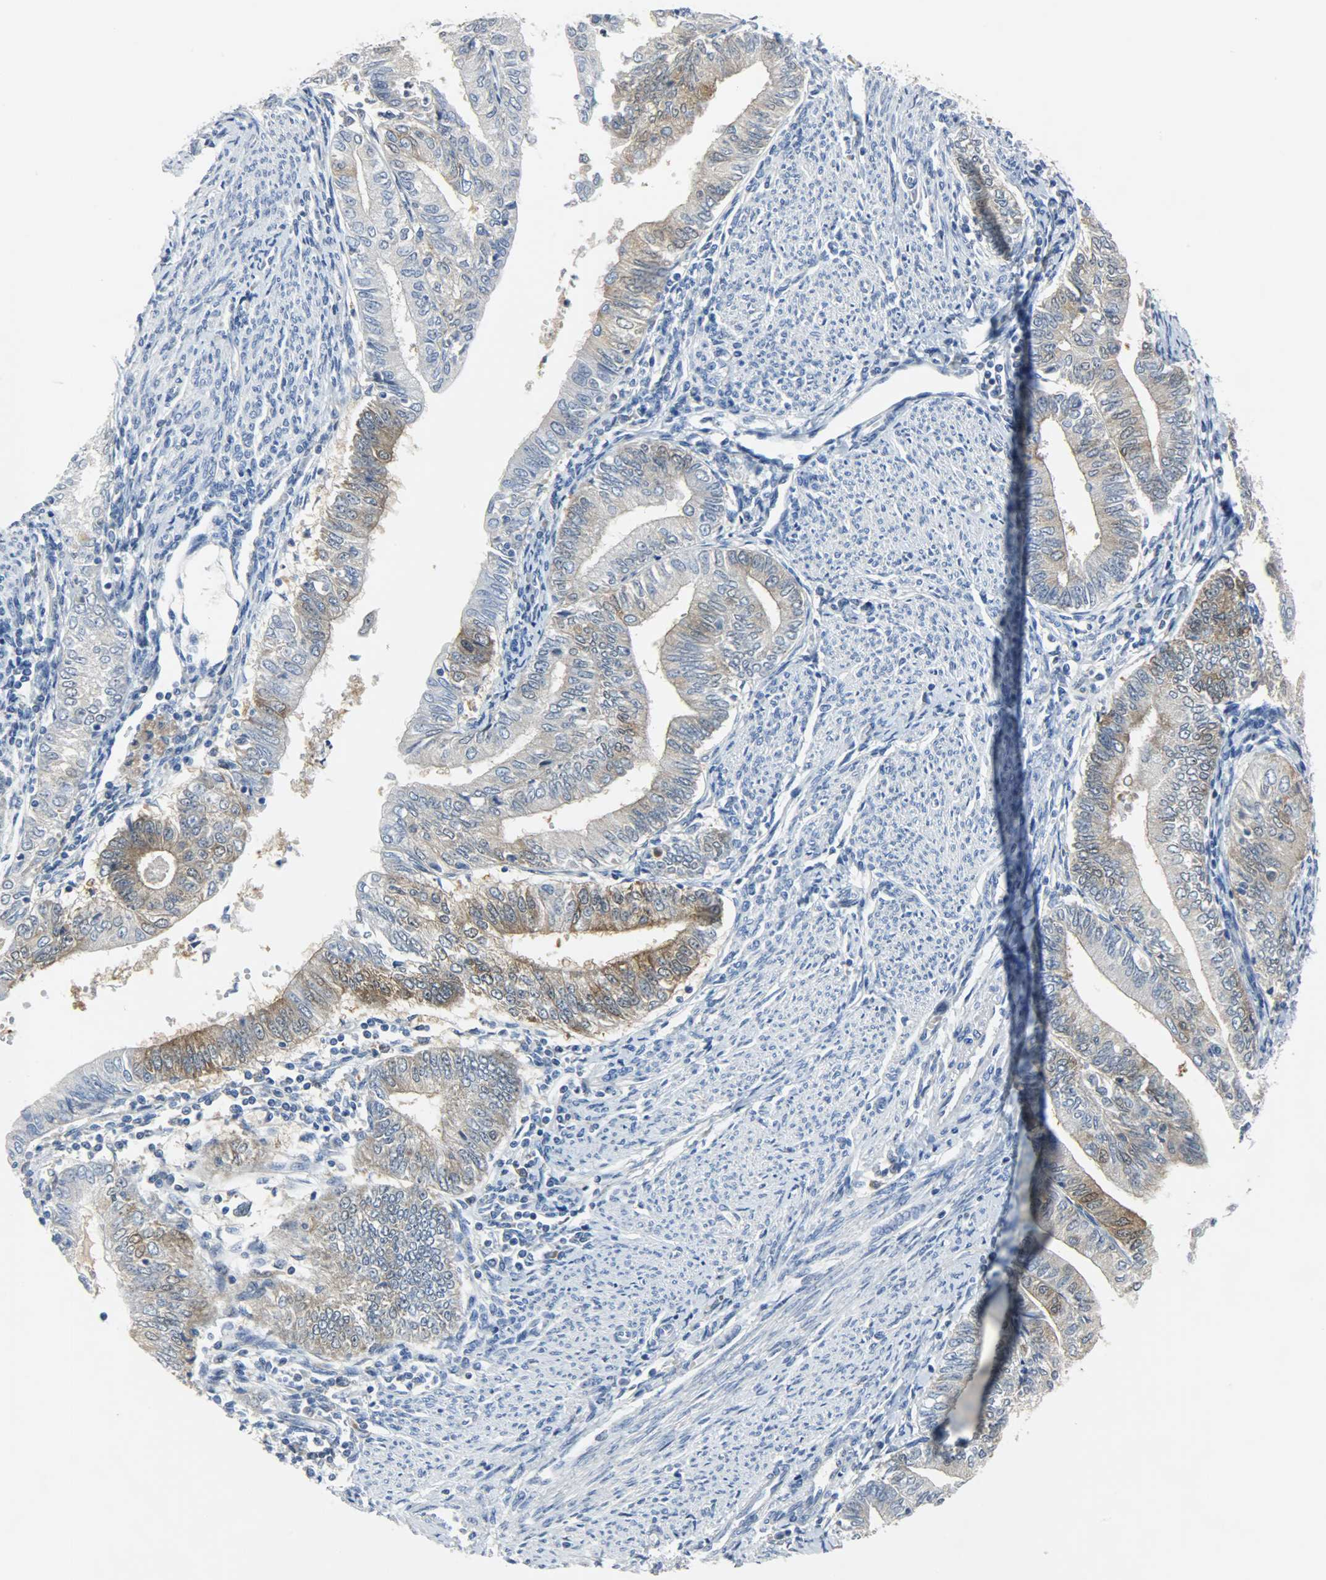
{"staining": {"intensity": "moderate", "quantity": "25%-75%", "location": "cytoplasmic/membranous"}, "tissue": "endometrial cancer", "cell_type": "Tumor cells", "image_type": "cancer", "snomed": [{"axis": "morphology", "description": "Adenocarcinoma, NOS"}, {"axis": "topography", "description": "Endometrium"}], "caption": "Protein staining displays moderate cytoplasmic/membranous staining in approximately 25%-75% of tumor cells in endometrial cancer.", "gene": "EIF4EBP1", "patient": {"sex": "female", "age": 66}}